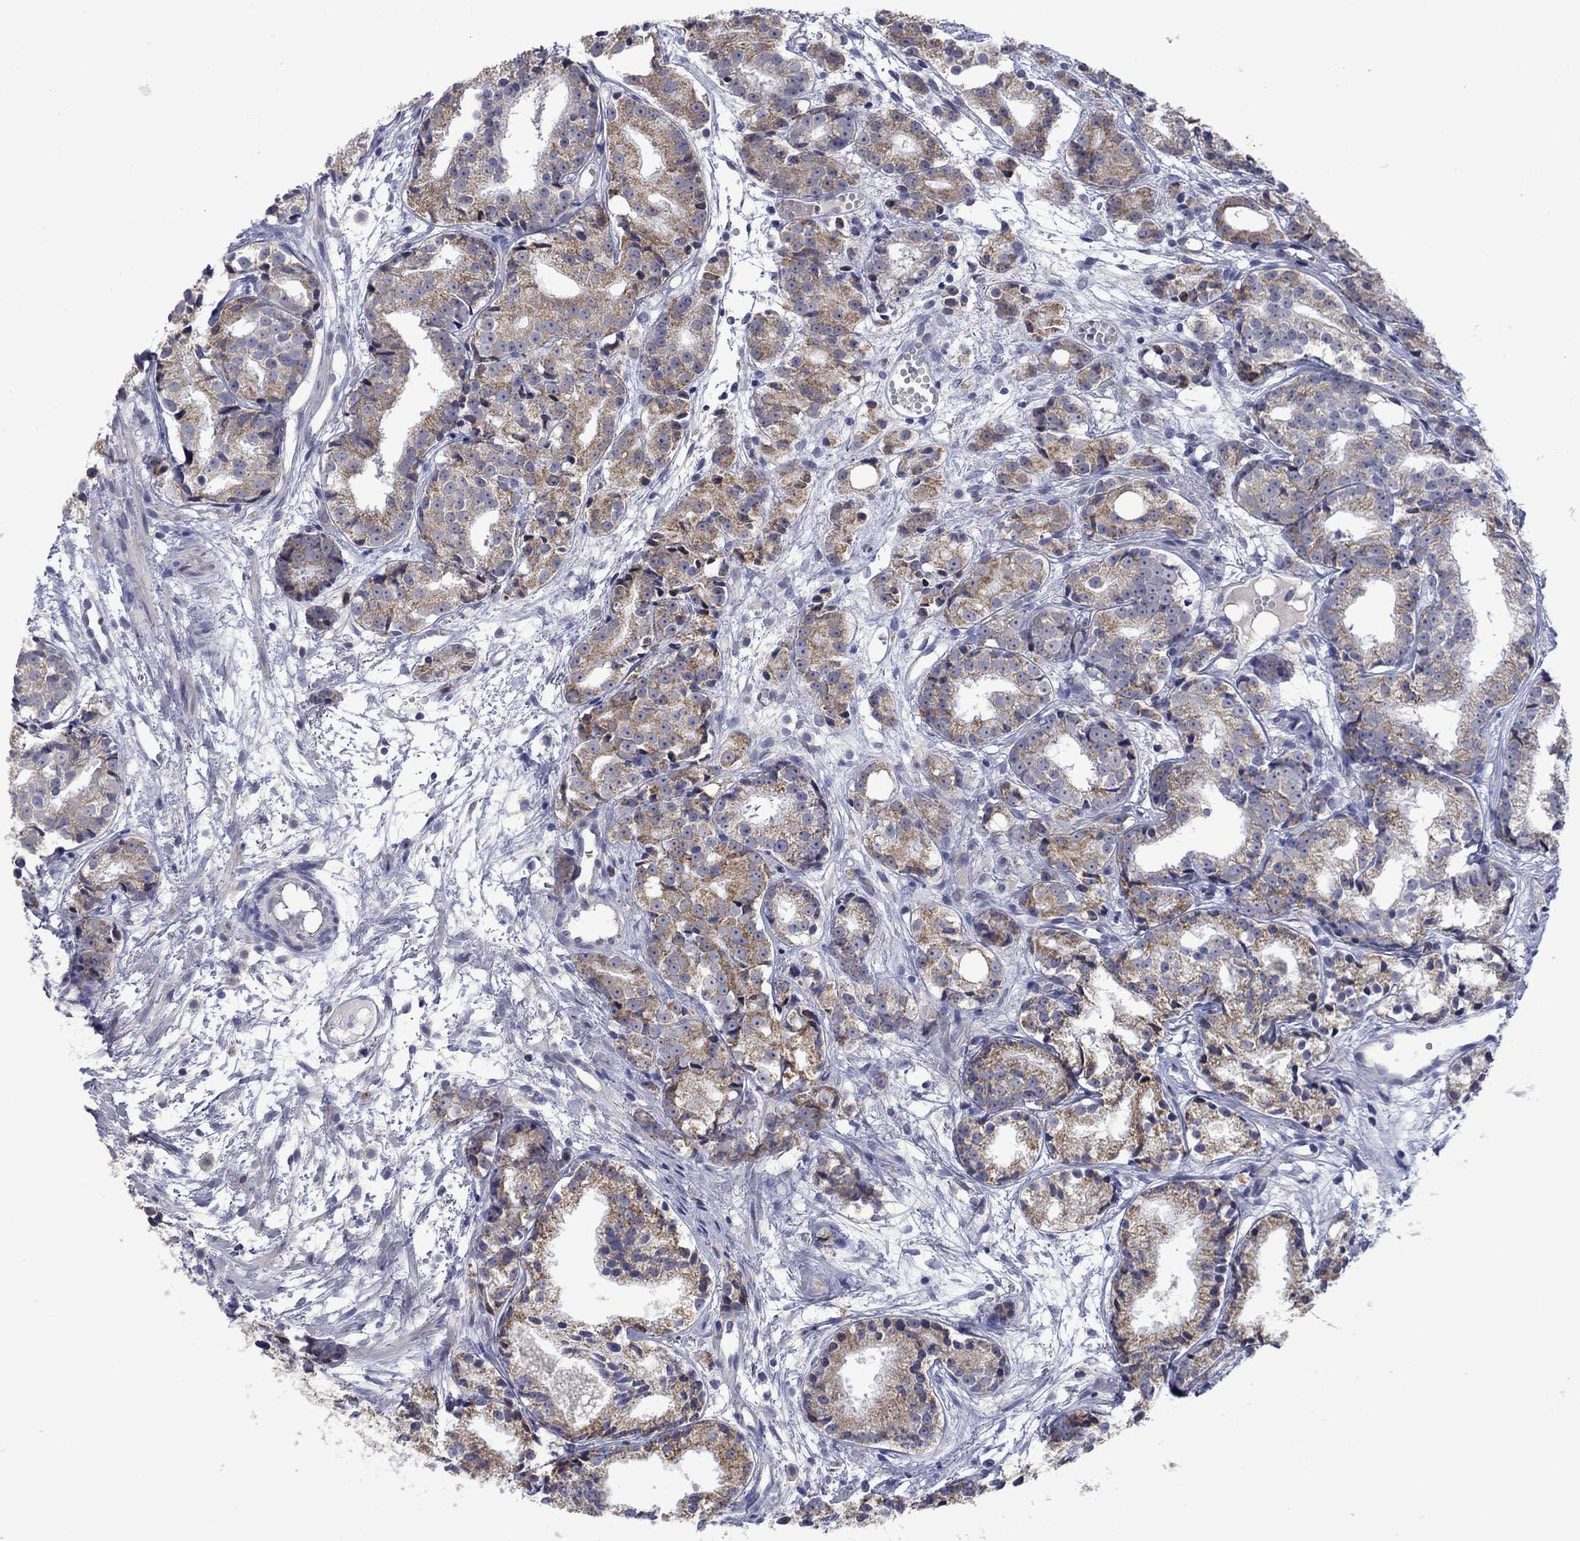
{"staining": {"intensity": "moderate", "quantity": "25%-75%", "location": "cytoplasmic/membranous"}, "tissue": "prostate cancer", "cell_type": "Tumor cells", "image_type": "cancer", "snomed": [{"axis": "morphology", "description": "Adenocarcinoma, Medium grade"}, {"axis": "topography", "description": "Prostate"}], "caption": "Human prostate adenocarcinoma (medium-grade) stained with a protein marker displays moderate staining in tumor cells.", "gene": "KCNJ16", "patient": {"sex": "male", "age": 74}}